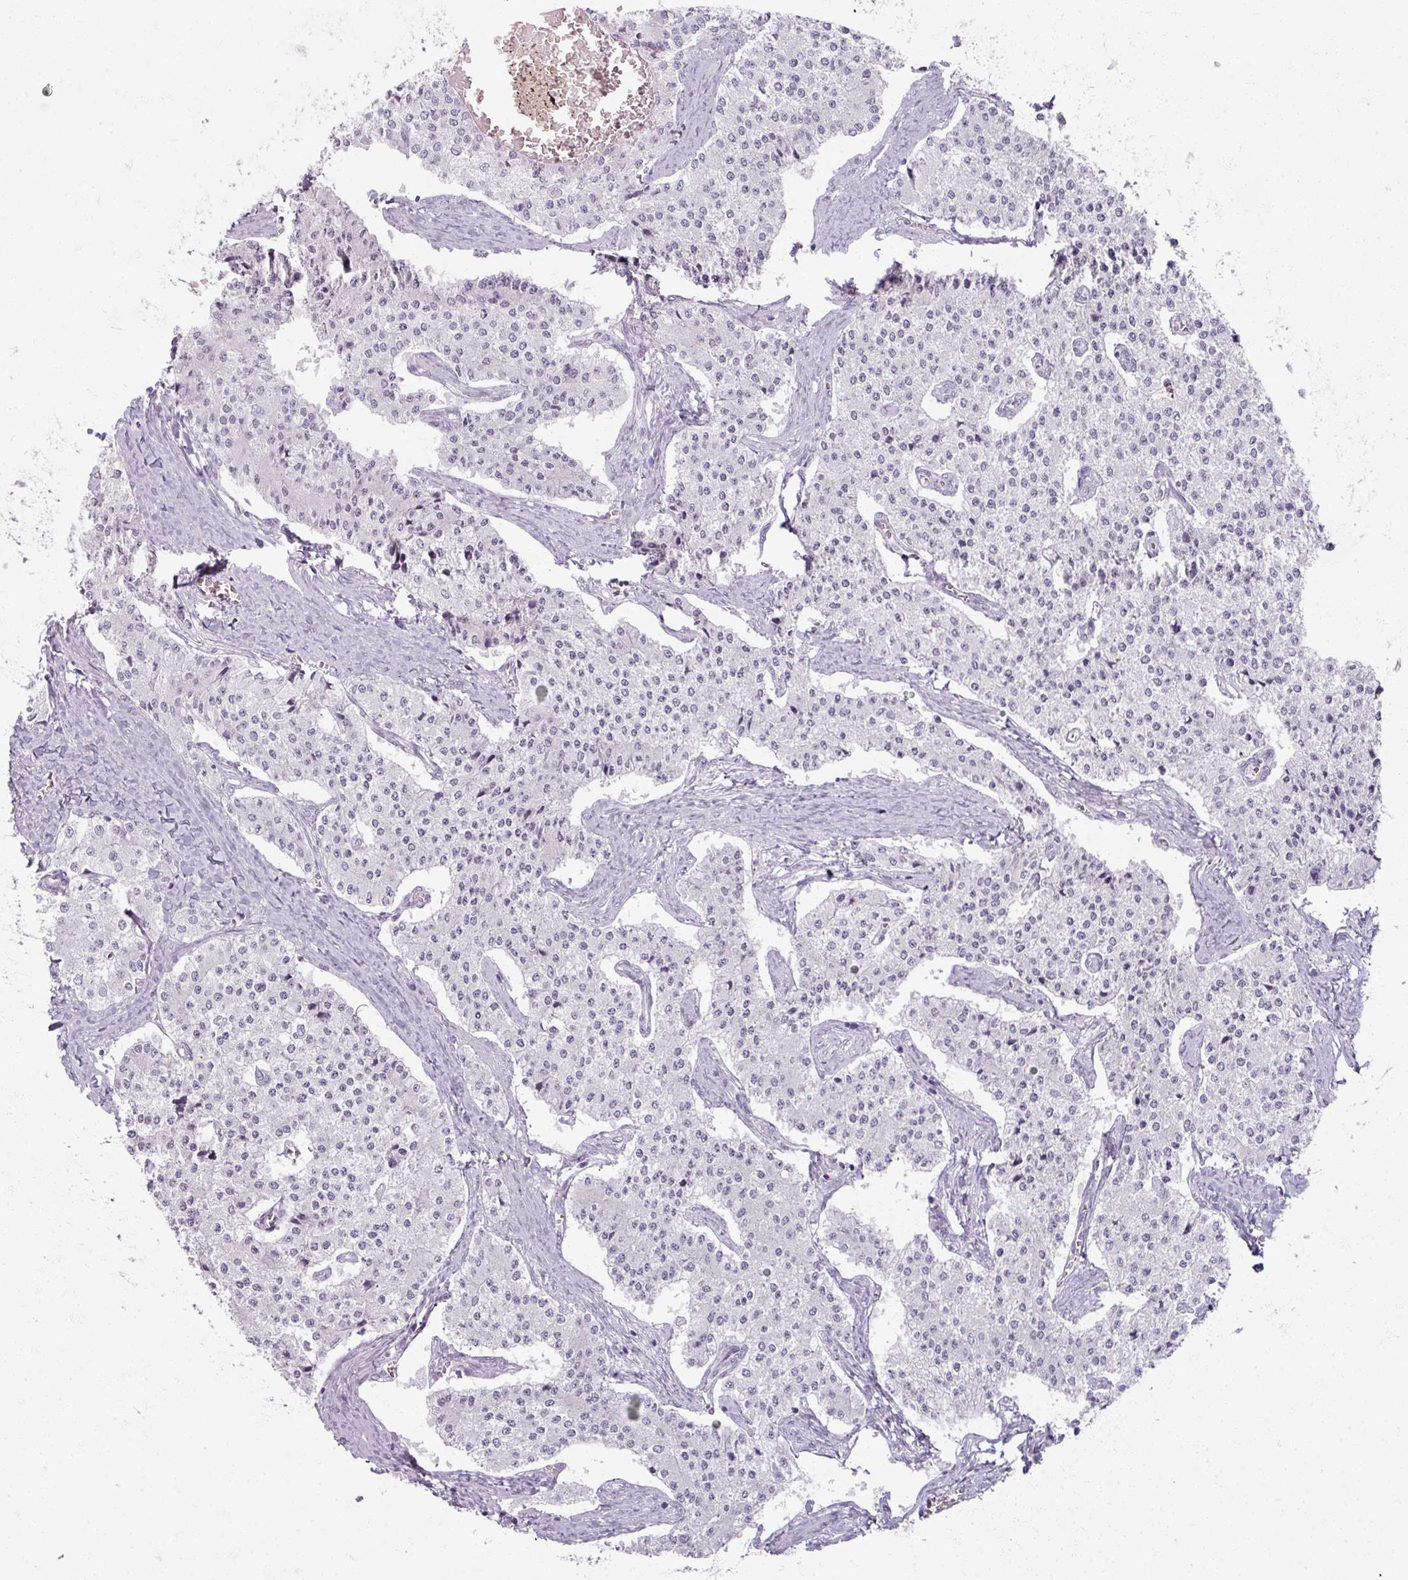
{"staining": {"intensity": "negative", "quantity": "none", "location": "none"}, "tissue": "carcinoid", "cell_type": "Tumor cells", "image_type": "cancer", "snomed": [{"axis": "morphology", "description": "Carcinoid, malignant, NOS"}, {"axis": "topography", "description": "Colon"}], "caption": "This is an immunohistochemistry (IHC) micrograph of human malignant carcinoid. There is no positivity in tumor cells.", "gene": "RFPL2", "patient": {"sex": "female", "age": 52}}